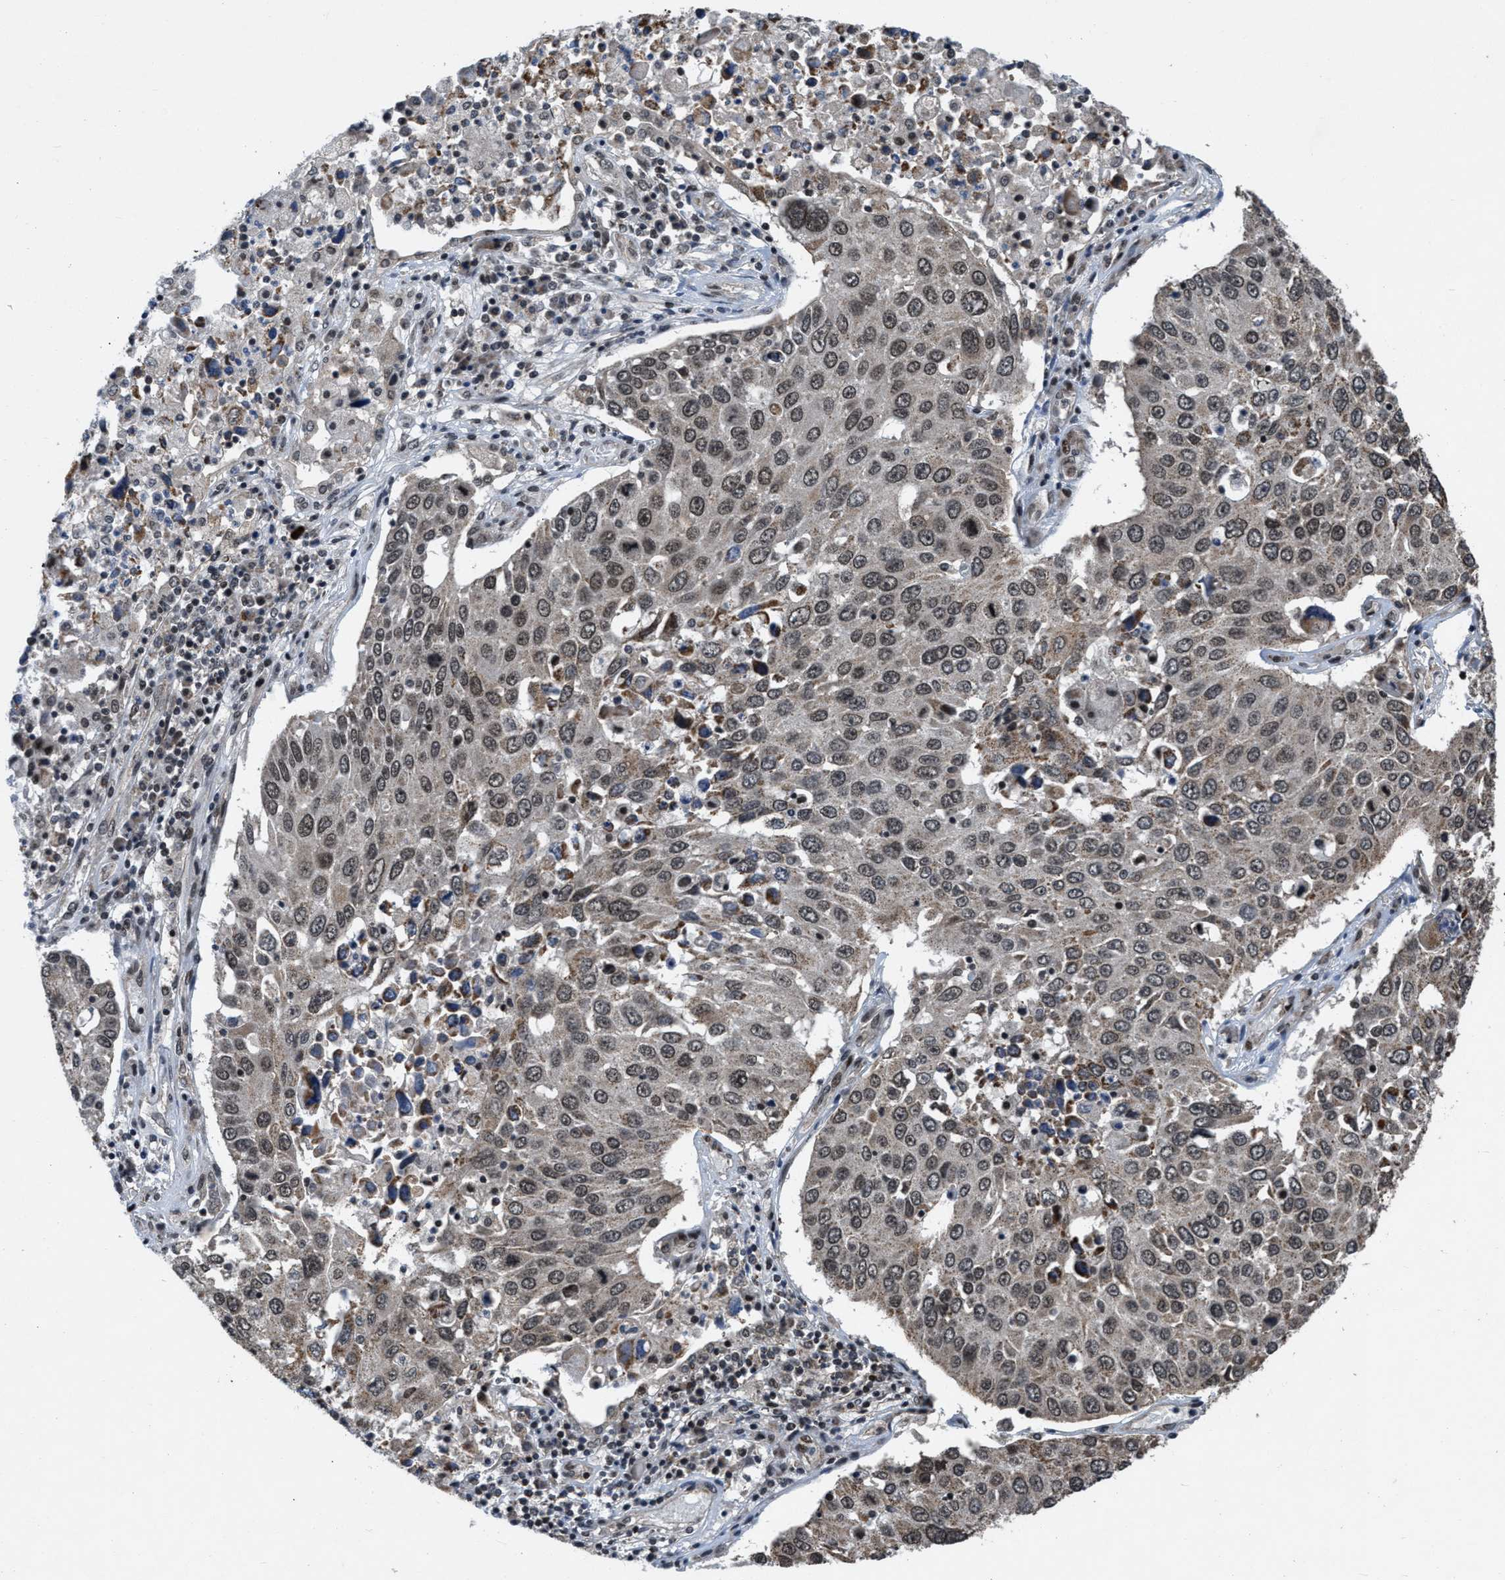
{"staining": {"intensity": "weak", "quantity": "25%-75%", "location": "nuclear"}, "tissue": "lung cancer", "cell_type": "Tumor cells", "image_type": "cancer", "snomed": [{"axis": "morphology", "description": "Squamous cell carcinoma, NOS"}, {"axis": "topography", "description": "Lung"}], "caption": "Weak nuclear expression is present in about 25%-75% of tumor cells in squamous cell carcinoma (lung).", "gene": "ZNHIT1", "patient": {"sex": "male", "age": 65}}